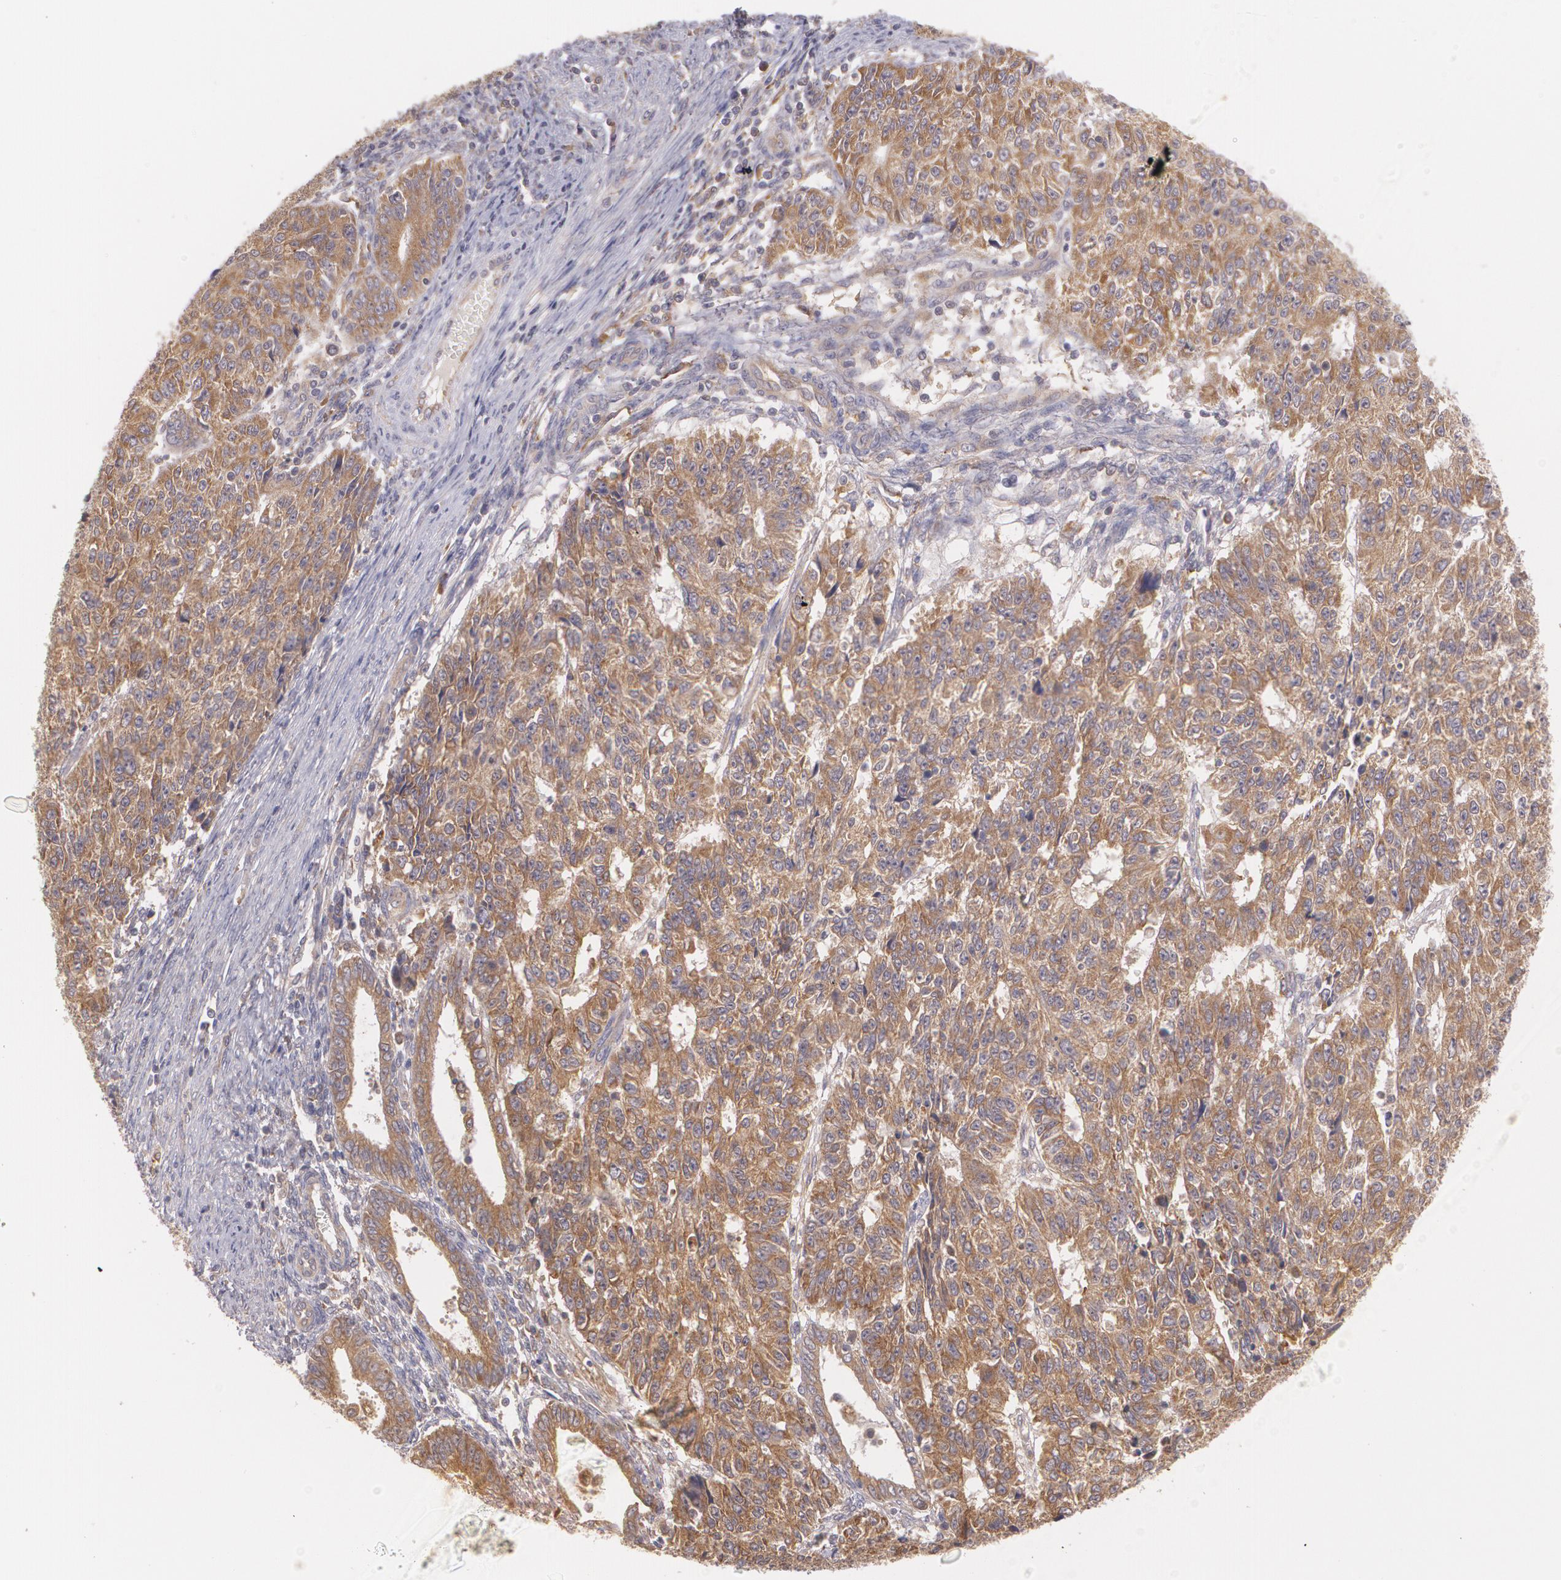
{"staining": {"intensity": "moderate", "quantity": ">75%", "location": "cytoplasmic/membranous"}, "tissue": "endometrial cancer", "cell_type": "Tumor cells", "image_type": "cancer", "snomed": [{"axis": "morphology", "description": "Adenocarcinoma, NOS"}, {"axis": "topography", "description": "Endometrium"}], "caption": "Immunohistochemical staining of human adenocarcinoma (endometrial) reveals medium levels of moderate cytoplasmic/membranous expression in about >75% of tumor cells.", "gene": "CCL17", "patient": {"sex": "female", "age": 42}}